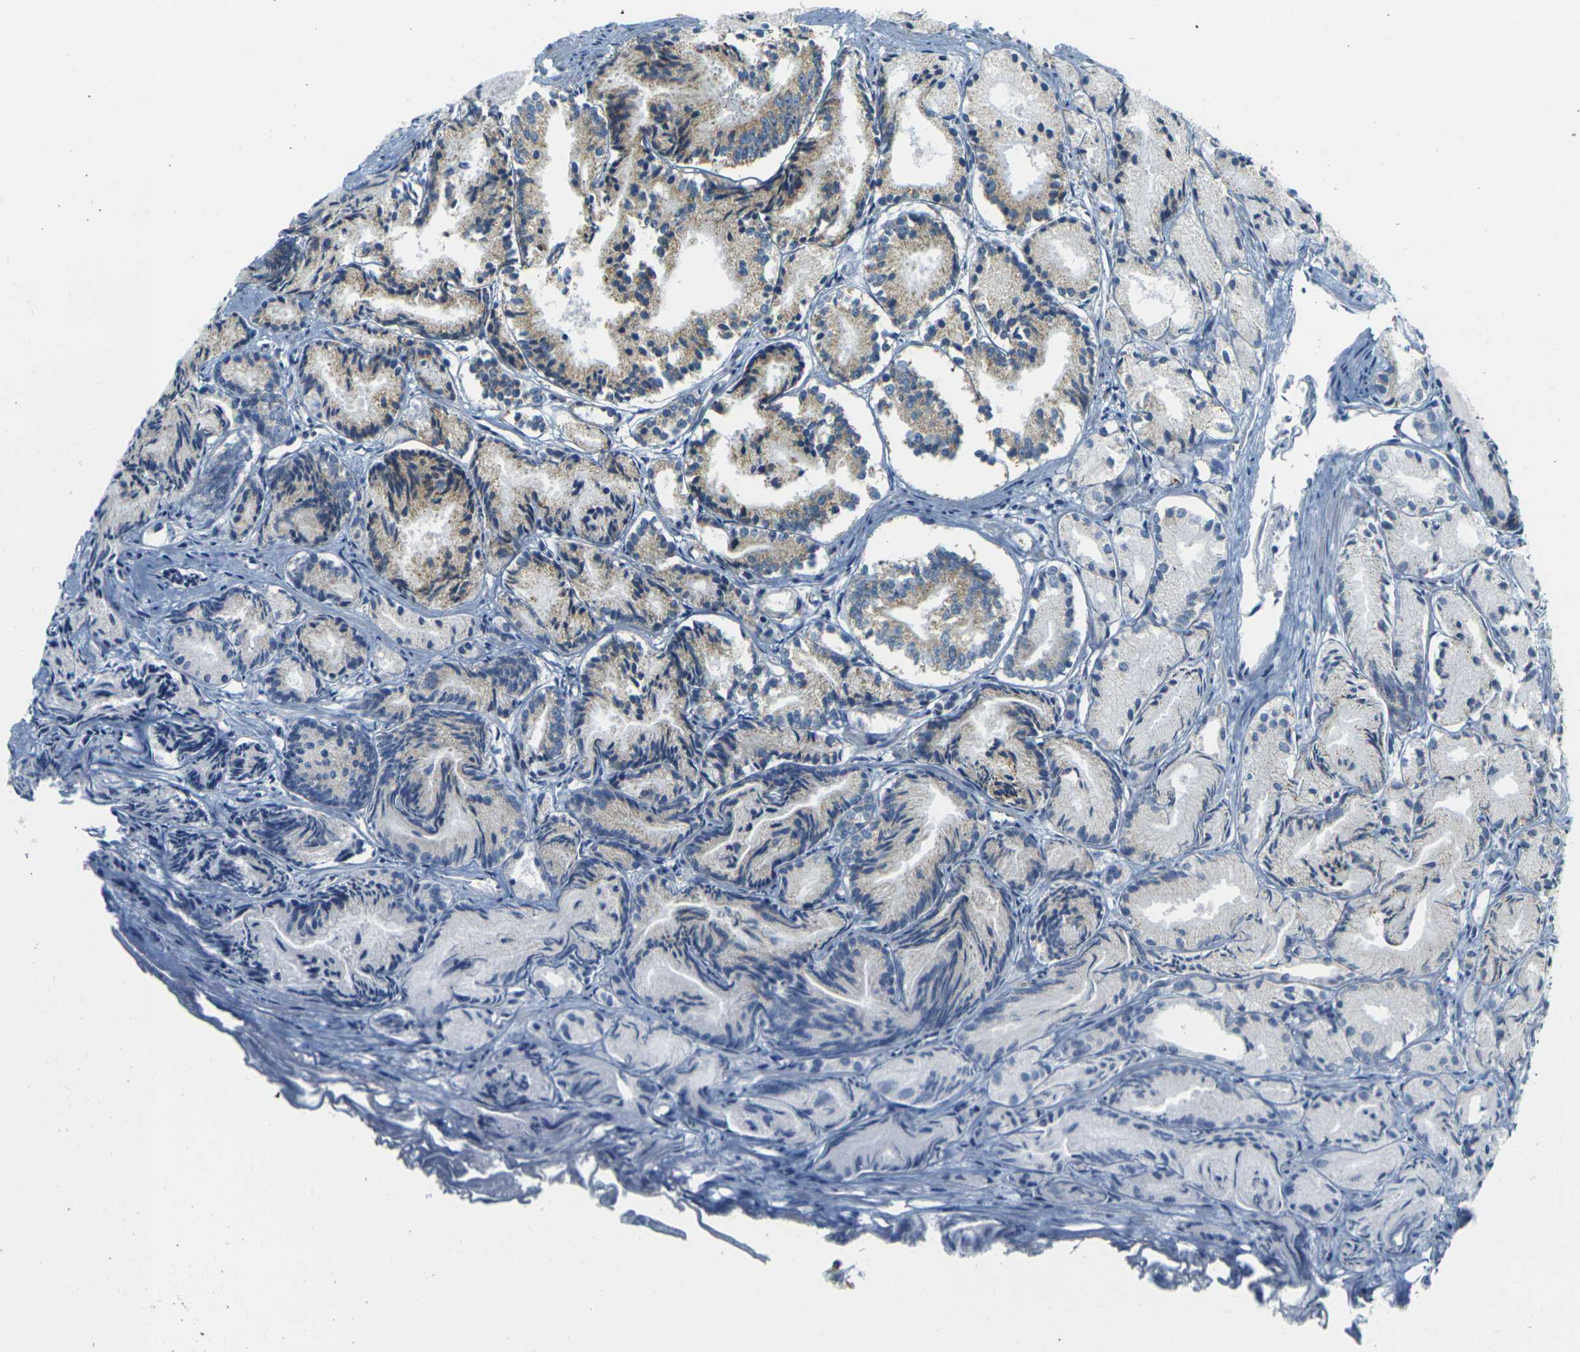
{"staining": {"intensity": "moderate", "quantity": "<25%", "location": "cytoplasmic/membranous"}, "tissue": "prostate cancer", "cell_type": "Tumor cells", "image_type": "cancer", "snomed": [{"axis": "morphology", "description": "Adenocarcinoma, Low grade"}, {"axis": "topography", "description": "Prostate"}], "caption": "Immunohistochemistry histopathology image of neoplastic tissue: human prostate adenocarcinoma (low-grade) stained using immunohistochemistry (IHC) reveals low levels of moderate protein expression localized specifically in the cytoplasmic/membranous of tumor cells, appearing as a cytoplasmic/membranous brown color.", "gene": "PARD6B", "patient": {"sex": "male", "age": 72}}